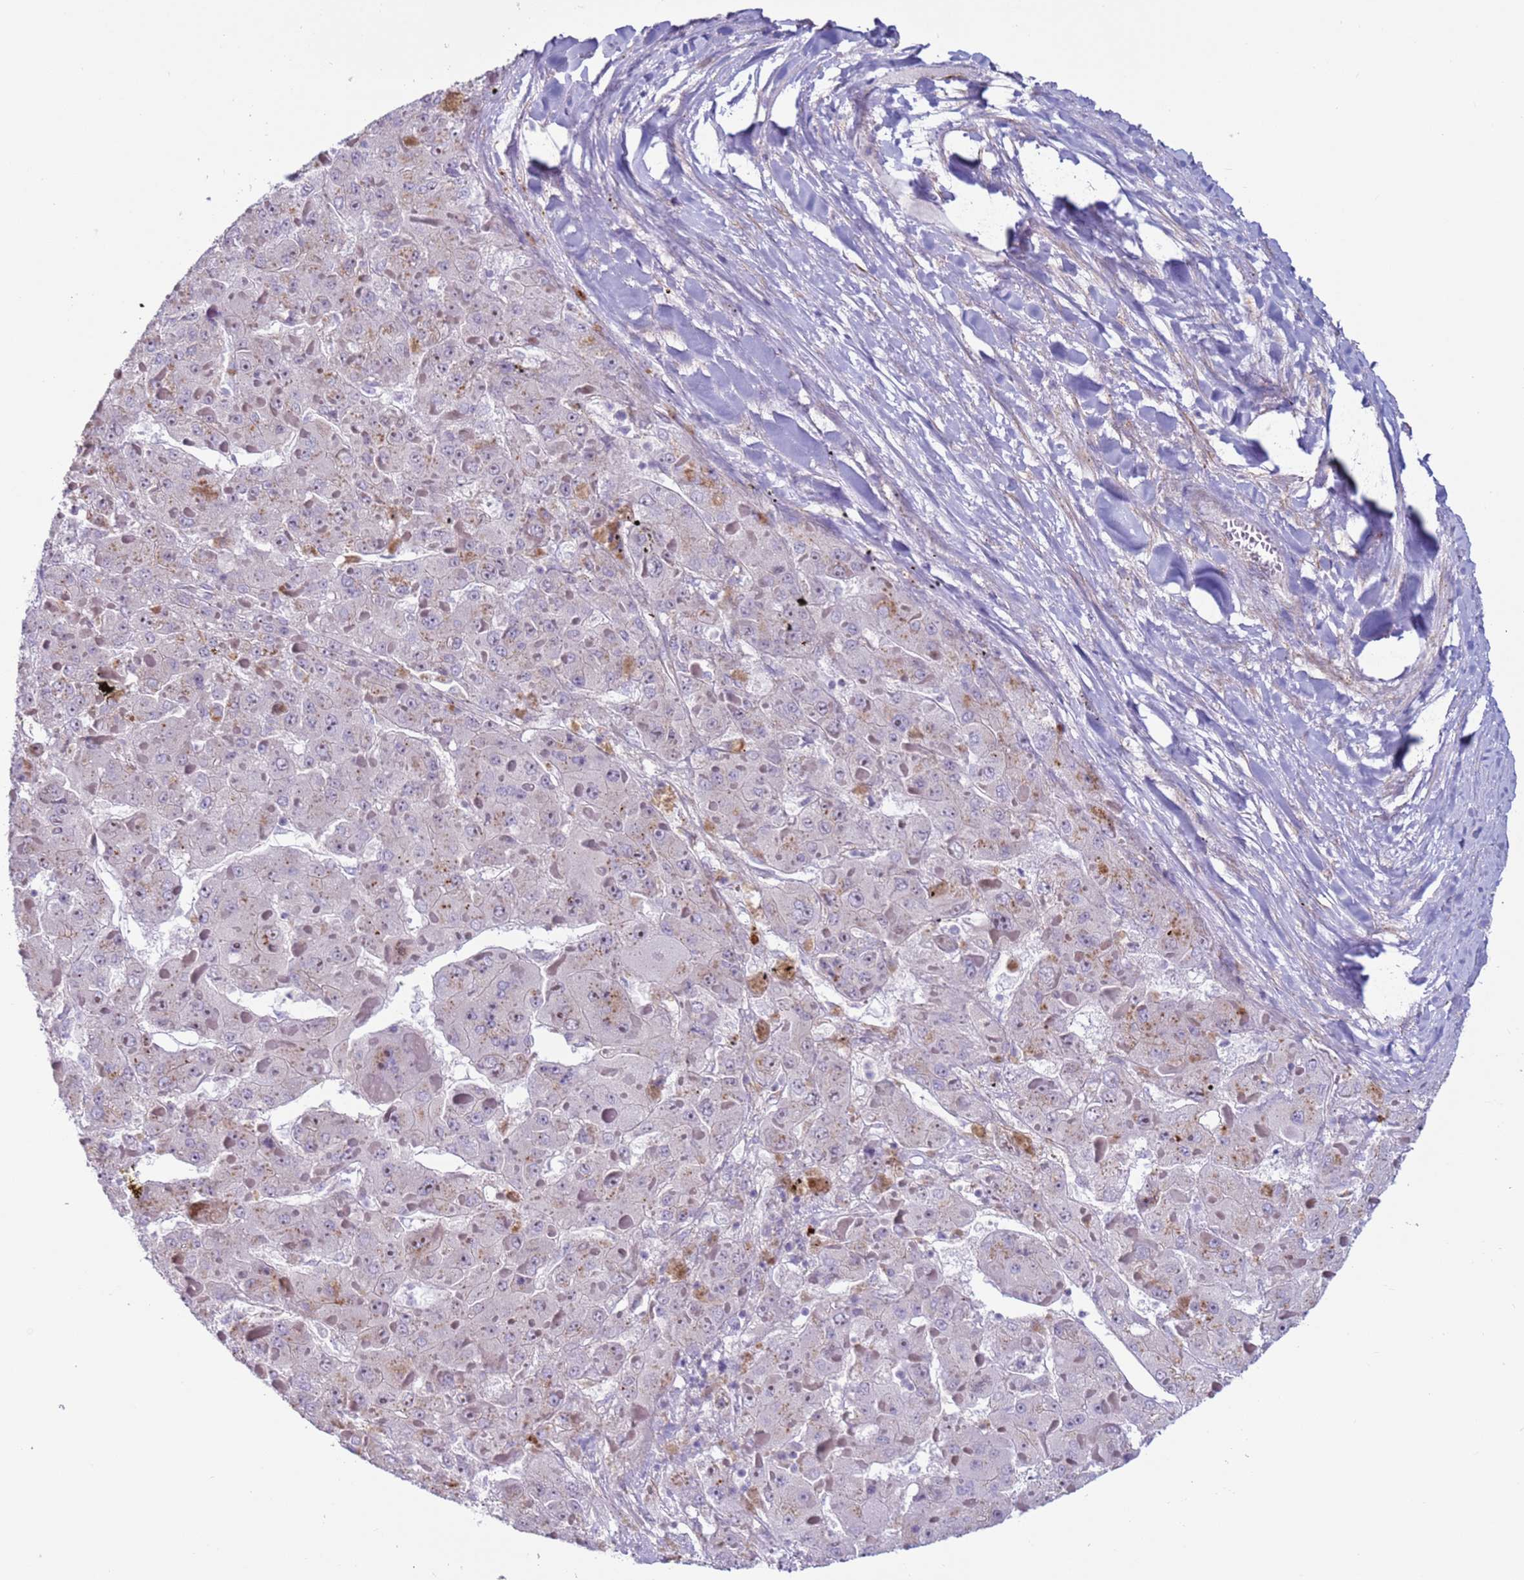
{"staining": {"intensity": "negative", "quantity": "none", "location": "none"}, "tissue": "liver cancer", "cell_type": "Tumor cells", "image_type": "cancer", "snomed": [{"axis": "morphology", "description": "Carcinoma, Hepatocellular, NOS"}, {"axis": "topography", "description": "Liver"}], "caption": "DAB (3,3'-diaminobenzidine) immunohistochemical staining of liver cancer demonstrates no significant staining in tumor cells.", "gene": "HEATR1", "patient": {"sex": "female", "age": 73}}